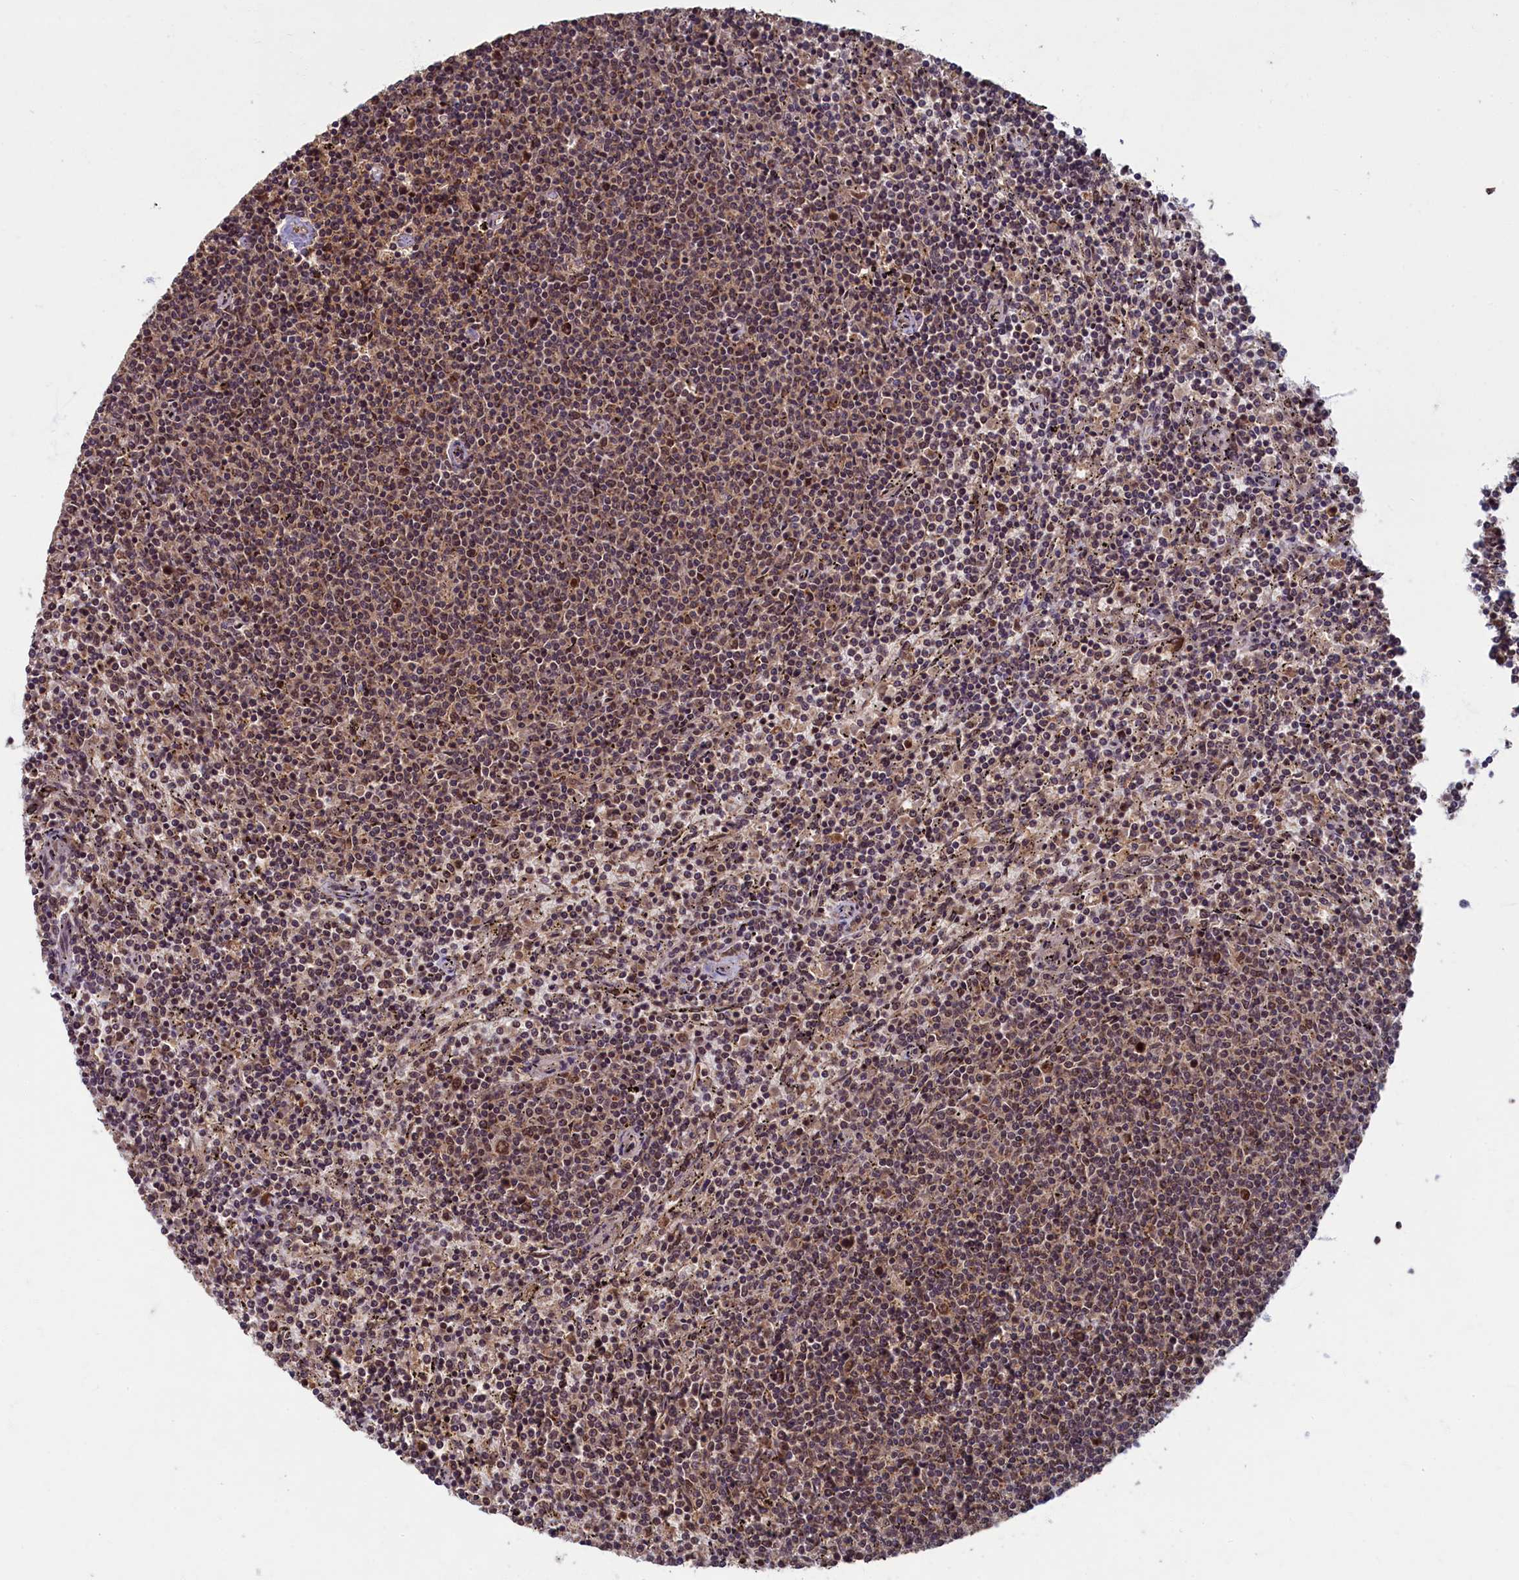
{"staining": {"intensity": "weak", "quantity": "25%-75%", "location": "nuclear"}, "tissue": "lymphoma", "cell_type": "Tumor cells", "image_type": "cancer", "snomed": [{"axis": "morphology", "description": "Malignant lymphoma, non-Hodgkin's type, Low grade"}, {"axis": "topography", "description": "Spleen"}], "caption": "The micrograph exhibits a brown stain indicating the presence of a protein in the nuclear of tumor cells in low-grade malignant lymphoma, non-Hodgkin's type.", "gene": "BRCA1", "patient": {"sex": "female", "age": 50}}